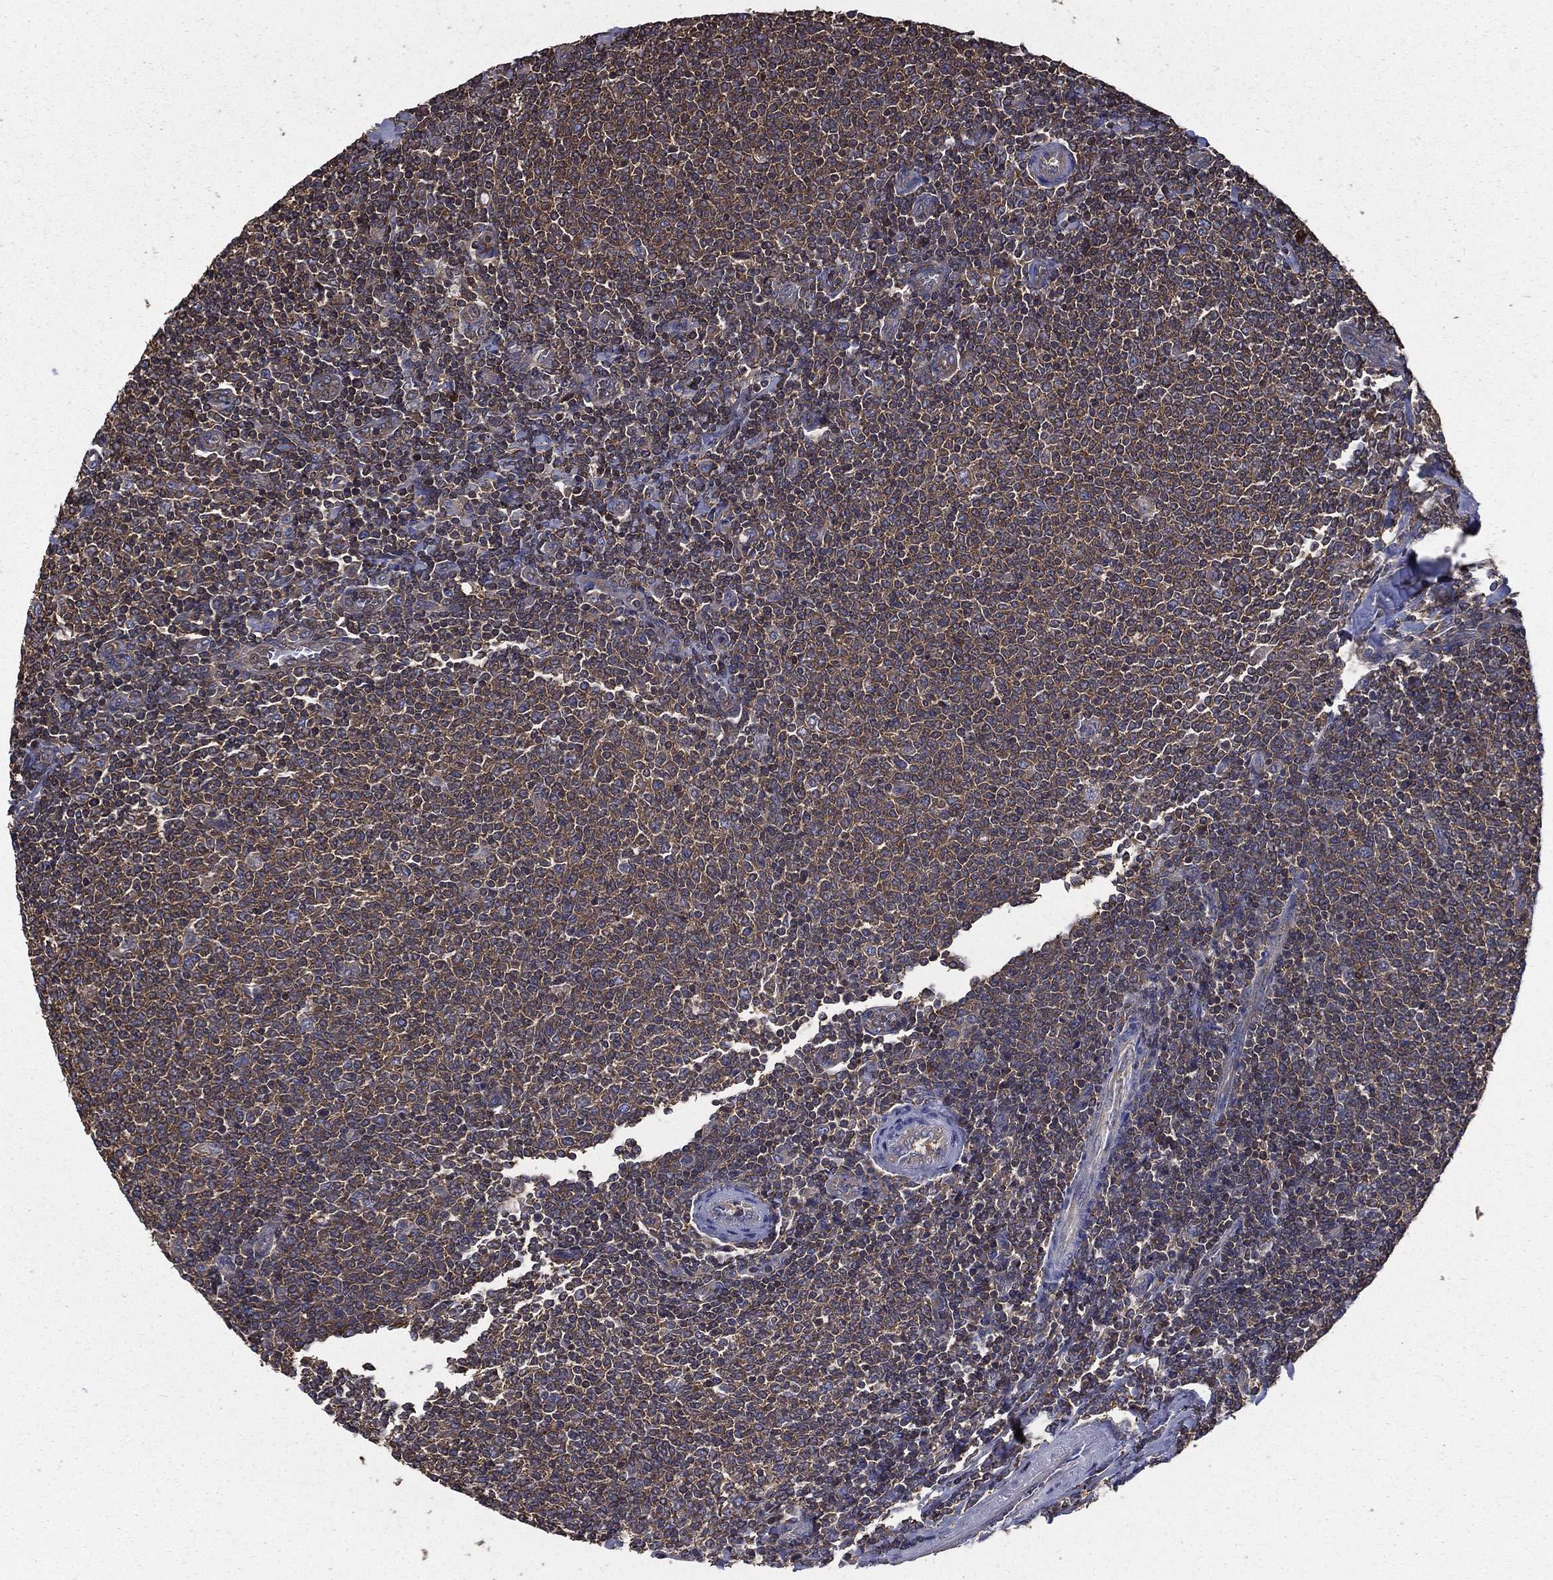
{"staining": {"intensity": "weak", "quantity": ">75%", "location": "cytoplasmic/membranous"}, "tissue": "lymphoma", "cell_type": "Tumor cells", "image_type": "cancer", "snomed": [{"axis": "morphology", "description": "Malignant lymphoma, non-Hodgkin's type, Low grade"}, {"axis": "topography", "description": "Lymph node"}], "caption": "Immunohistochemistry micrograph of human malignant lymphoma, non-Hodgkin's type (low-grade) stained for a protein (brown), which shows low levels of weak cytoplasmic/membranous positivity in about >75% of tumor cells.", "gene": "SARS1", "patient": {"sex": "male", "age": 52}}